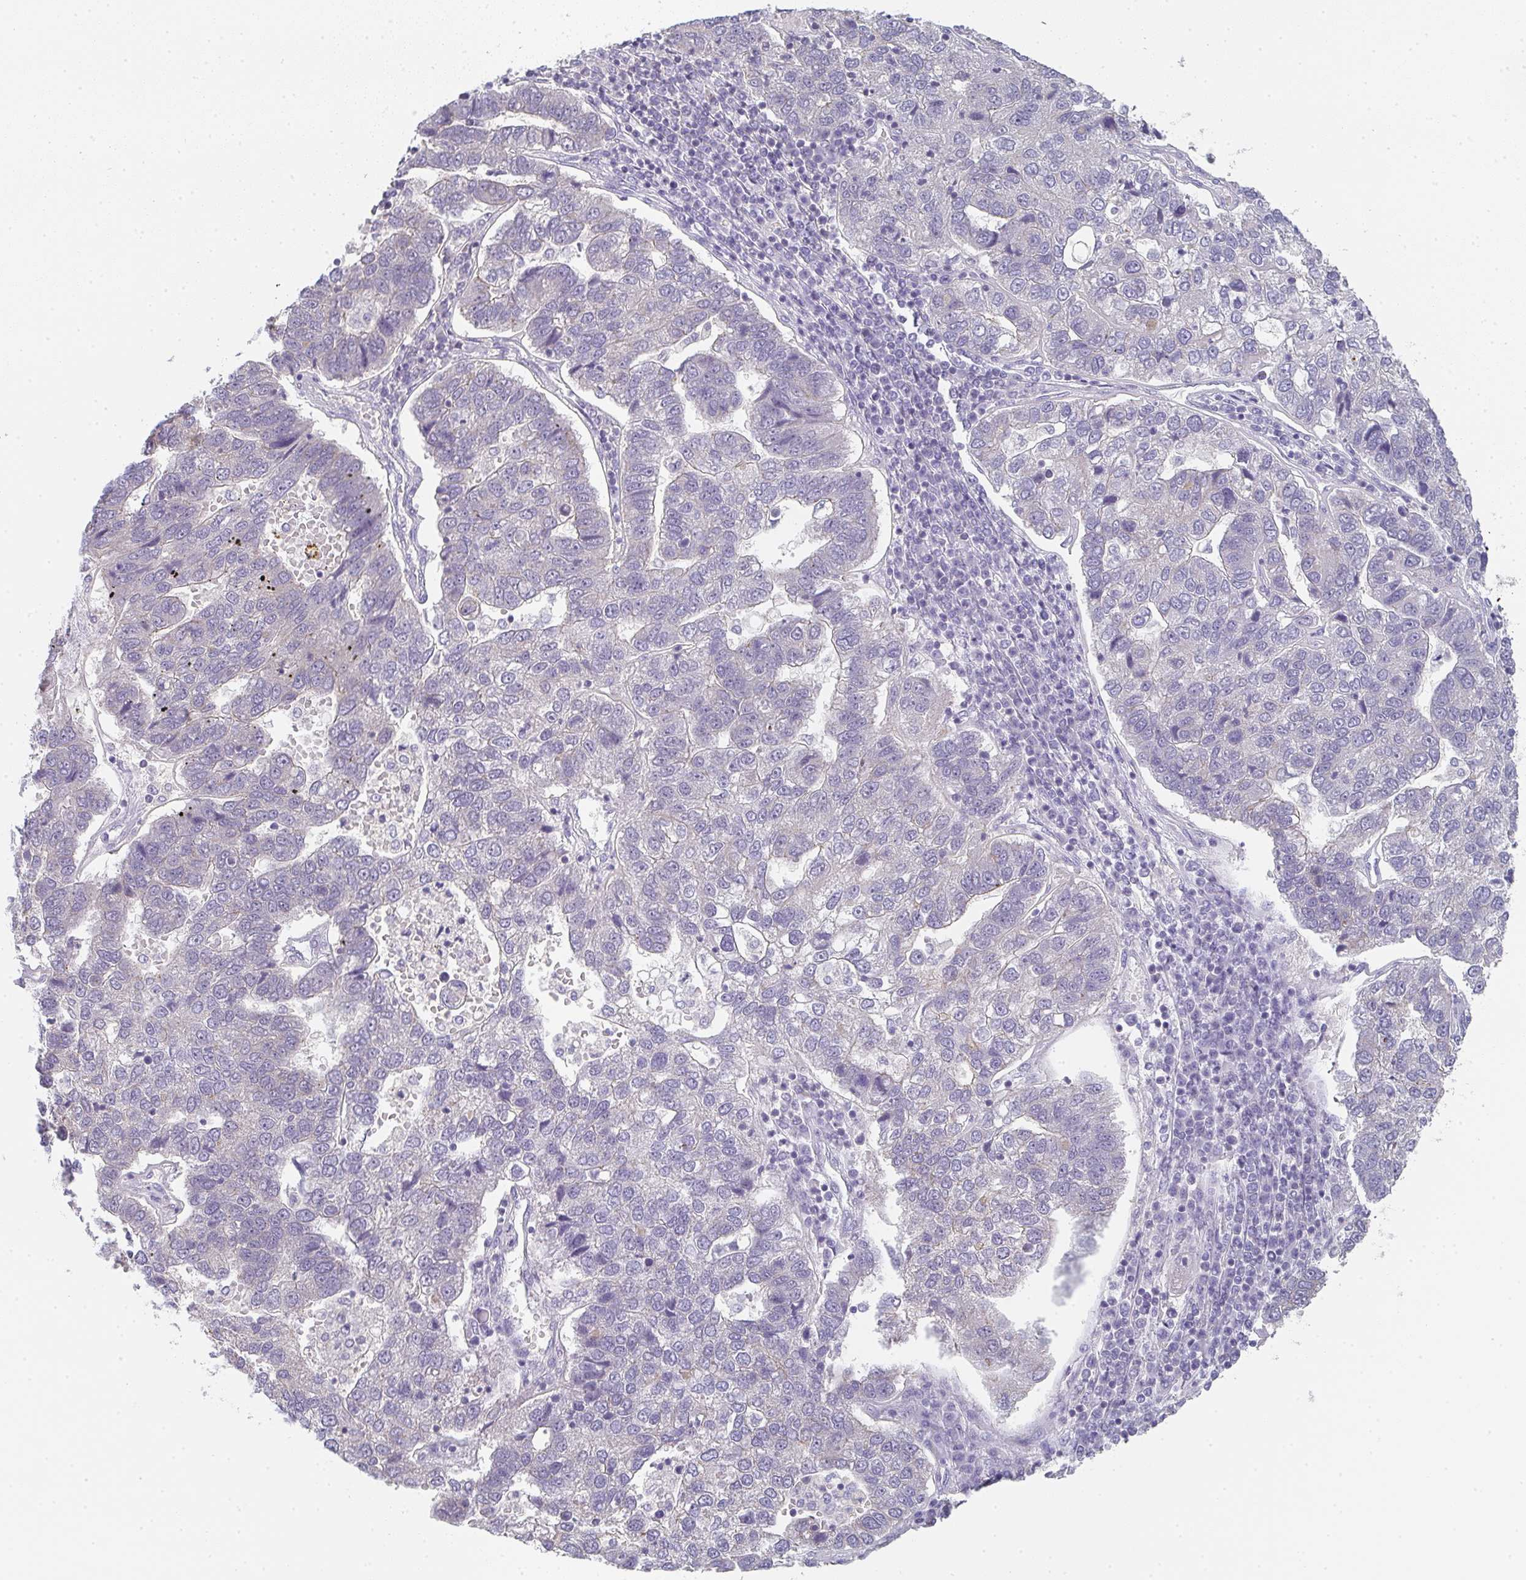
{"staining": {"intensity": "negative", "quantity": "none", "location": "none"}, "tissue": "pancreatic cancer", "cell_type": "Tumor cells", "image_type": "cancer", "snomed": [{"axis": "morphology", "description": "Adenocarcinoma, NOS"}, {"axis": "topography", "description": "Pancreas"}], "caption": "An immunohistochemistry (IHC) micrograph of pancreatic cancer (adenocarcinoma) is shown. There is no staining in tumor cells of pancreatic cancer (adenocarcinoma). (Brightfield microscopy of DAB IHC at high magnification).", "gene": "CHMP5", "patient": {"sex": "female", "age": 61}}